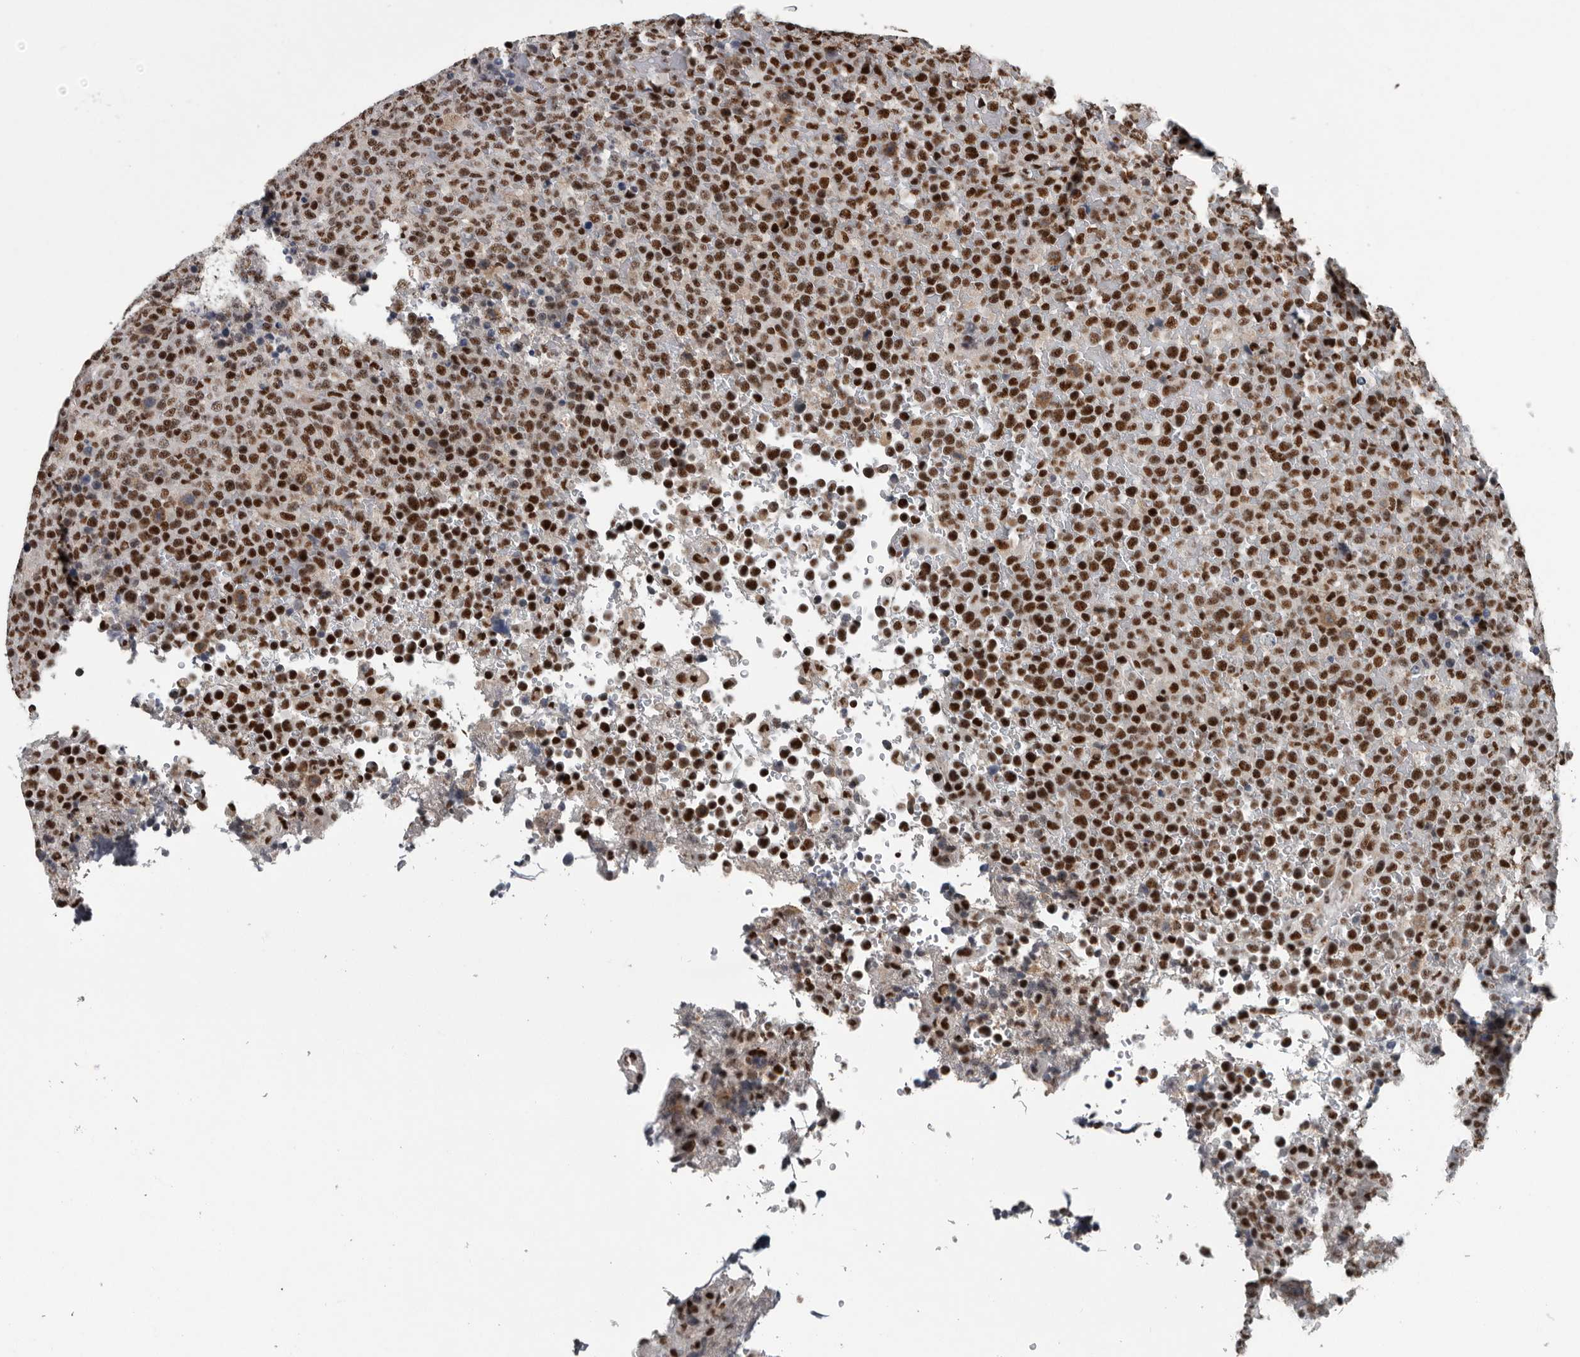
{"staining": {"intensity": "strong", "quantity": ">75%", "location": "nuclear"}, "tissue": "lymphoma", "cell_type": "Tumor cells", "image_type": "cancer", "snomed": [{"axis": "morphology", "description": "Malignant lymphoma, non-Hodgkin's type, High grade"}, {"axis": "topography", "description": "Lymph node"}], "caption": "Protein expression analysis of human lymphoma reveals strong nuclear positivity in approximately >75% of tumor cells. (Stains: DAB in brown, nuclei in blue, Microscopy: brightfield microscopy at high magnification).", "gene": "SENP7", "patient": {"sex": "male", "age": 13}}